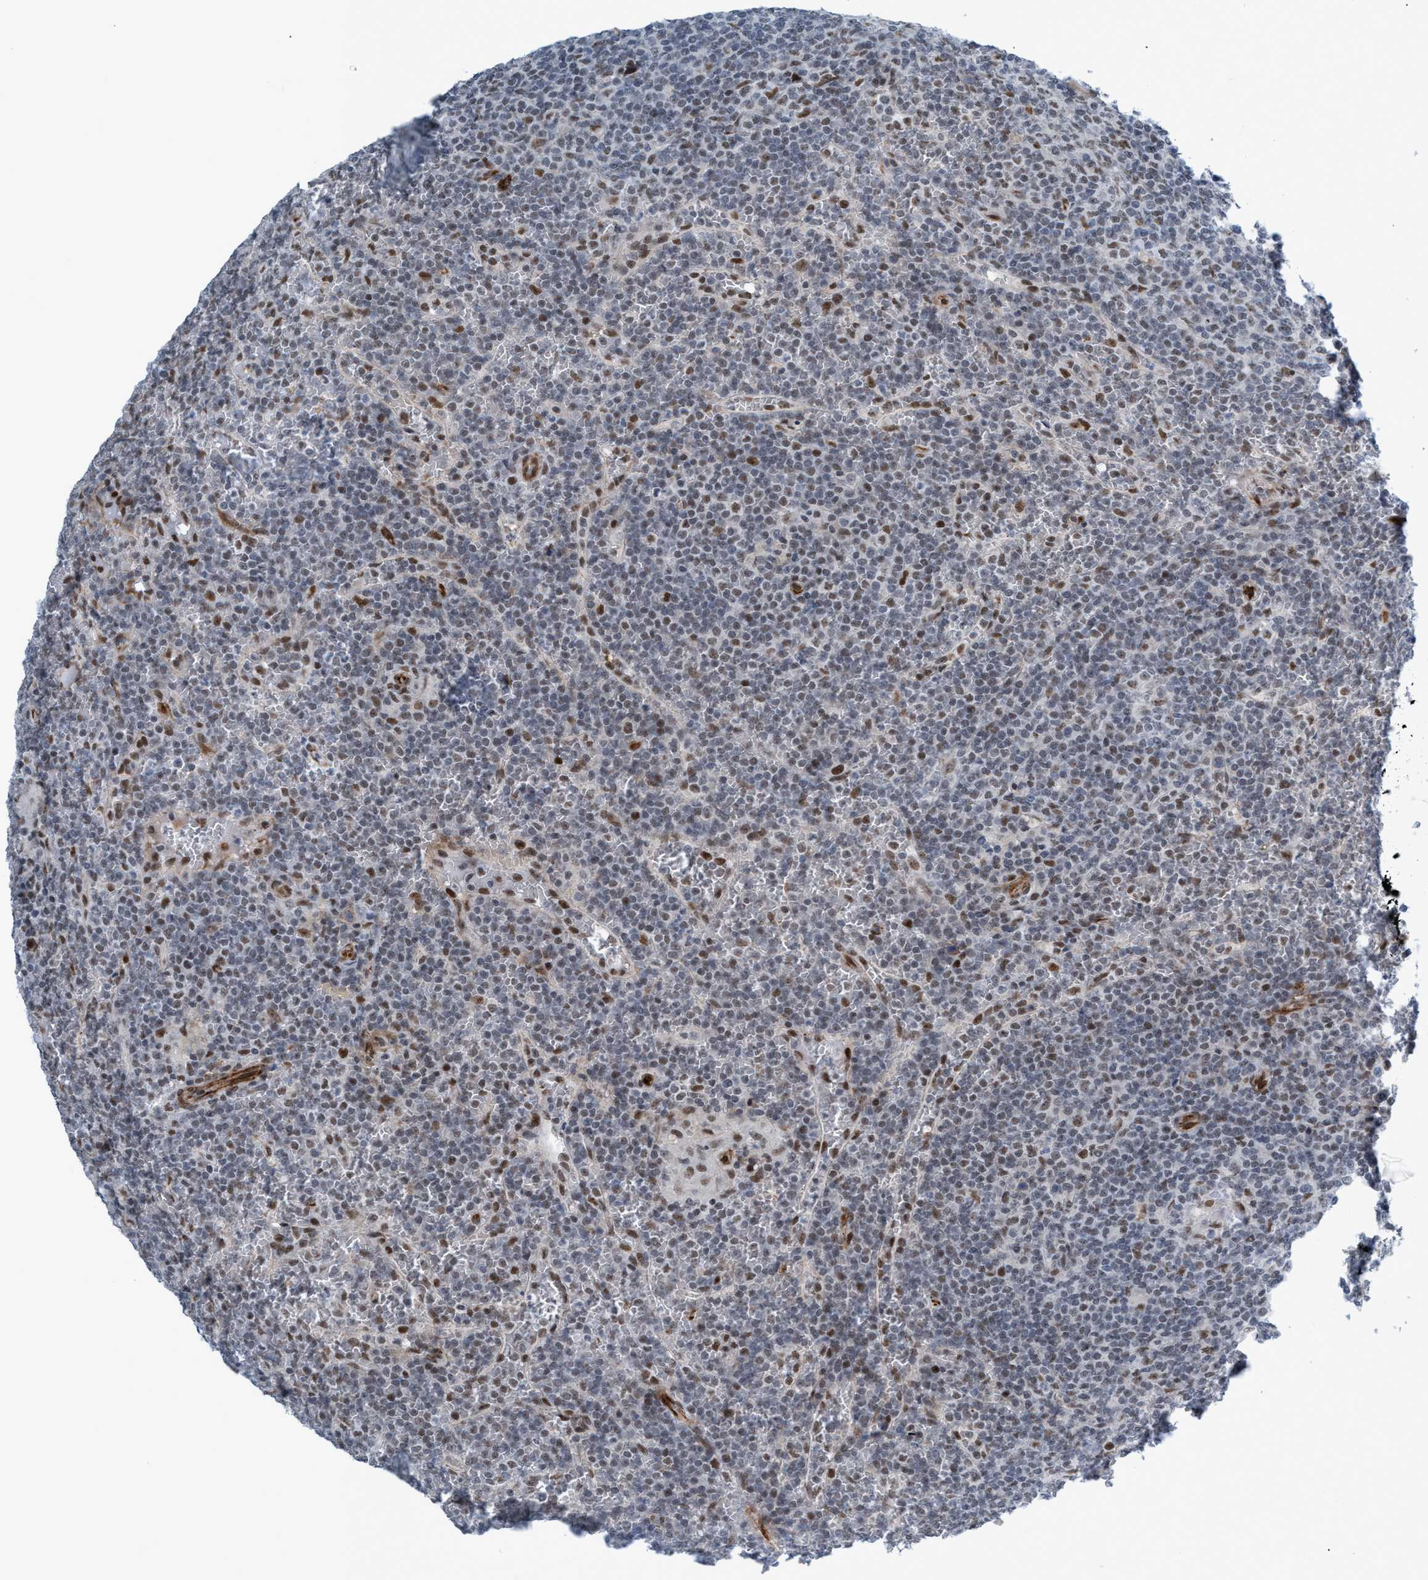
{"staining": {"intensity": "moderate", "quantity": "<25%", "location": "nuclear"}, "tissue": "lymphoma", "cell_type": "Tumor cells", "image_type": "cancer", "snomed": [{"axis": "morphology", "description": "Malignant lymphoma, non-Hodgkin's type, Low grade"}, {"axis": "topography", "description": "Spleen"}], "caption": "IHC (DAB (3,3'-diaminobenzidine)) staining of malignant lymphoma, non-Hodgkin's type (low-grade) reveals moderate nuclear protein positivity in approximately <25% of tumor cells.", "gene": "CWC27", "patient": {"sex": "female", "age": 19}}